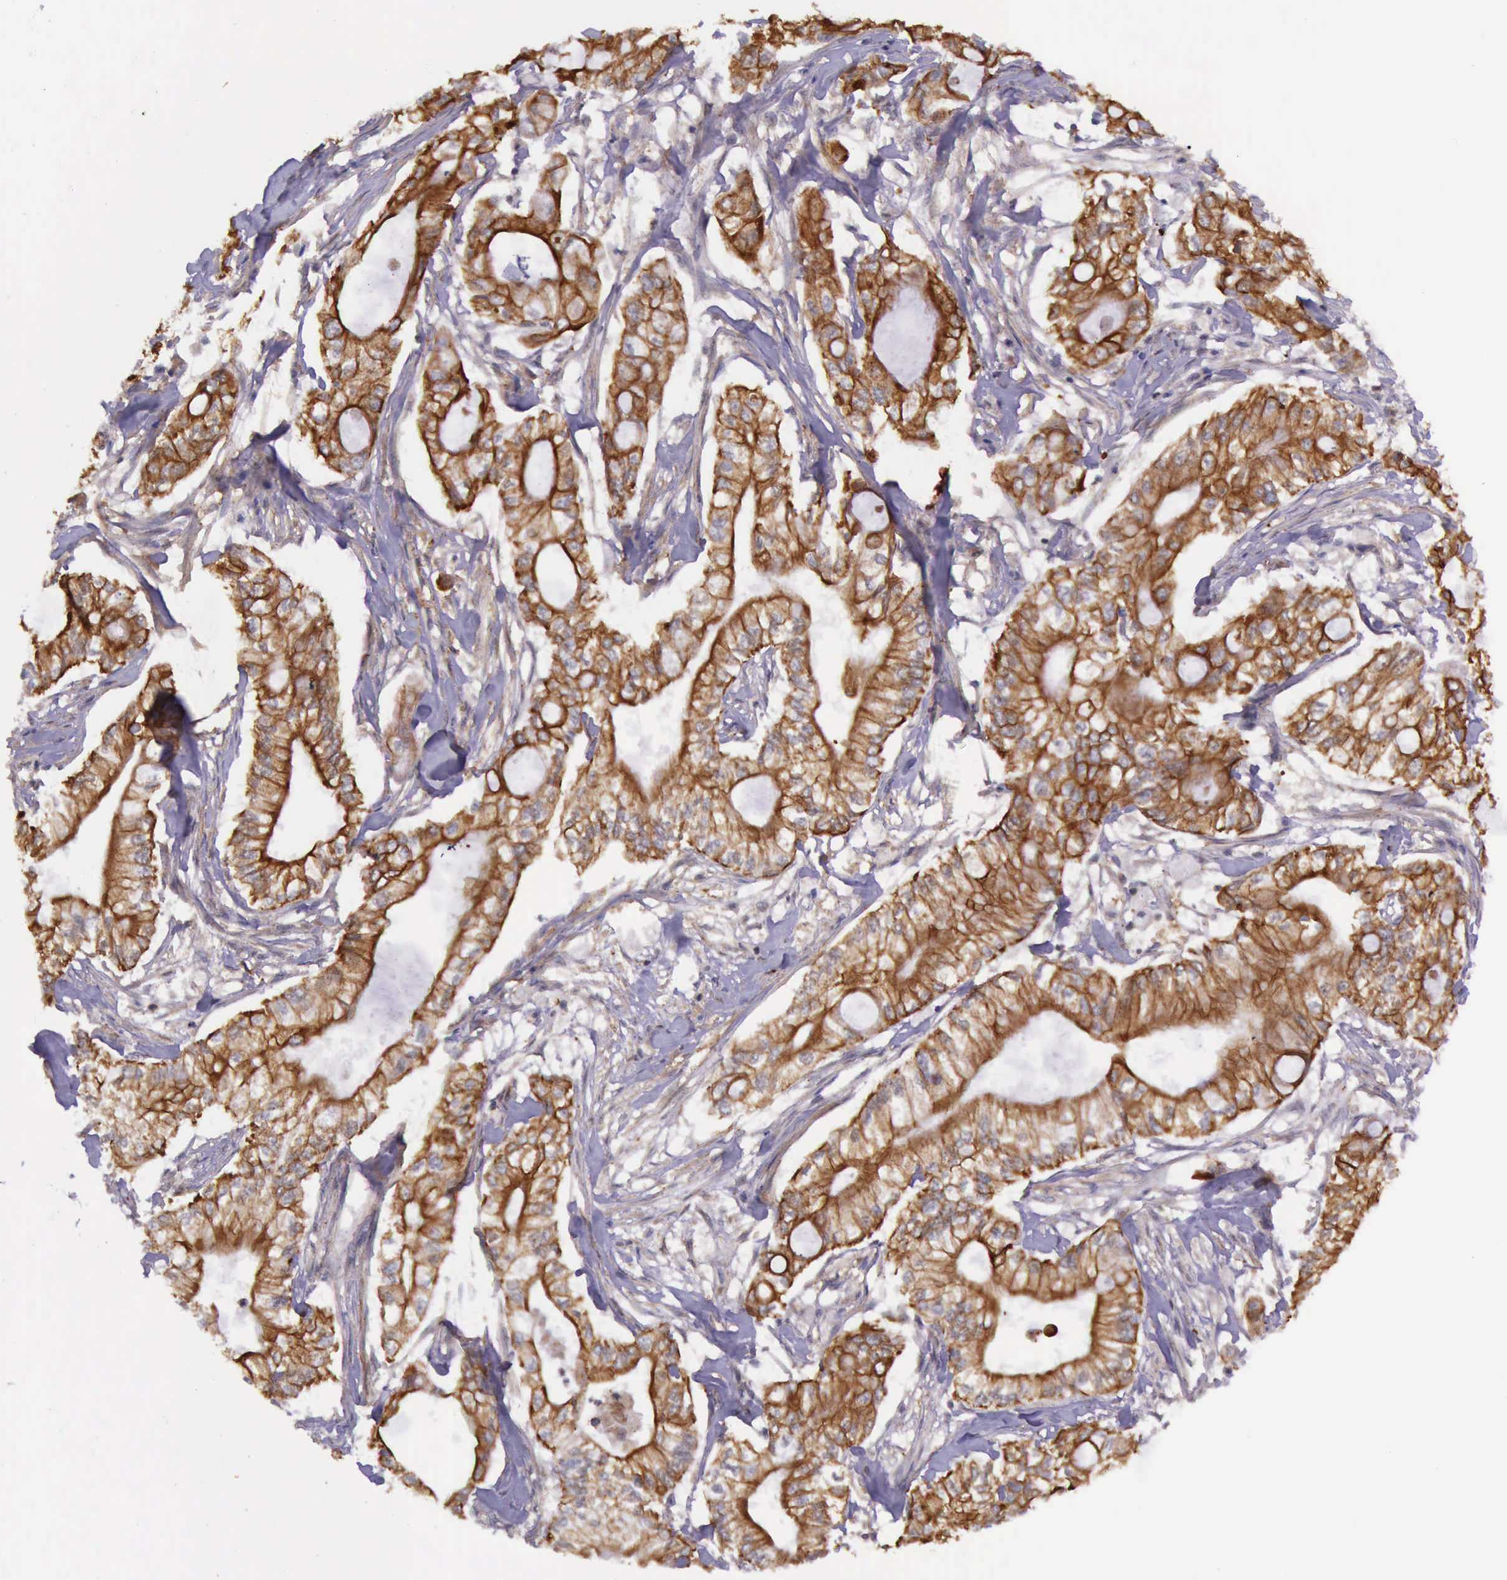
{"staining": {"intensity": "strong", "quantity": ">75%", "location": "cytoplasmic/membranous"}, "tissue": "pancreatic cancer", "cell_type": "Tumor cells", "image_type": "cancer", "snomed": [{"axis": "morphology", "description": "Adenocarcinoma, NOS"}, {"axis": "topography", "description": "Pancreas"}], "caption": "DAB (3,3'-diaminobenzidine) immunohistochemical staining of human pancreatic cancer (adenocarcinoma) demonstrates strong cytoplasmic/membranous protein staining in approximately >75% of tumor cells.", "gene": "PRICKLE3", "patient": {"sex": "male", "age": 79}}